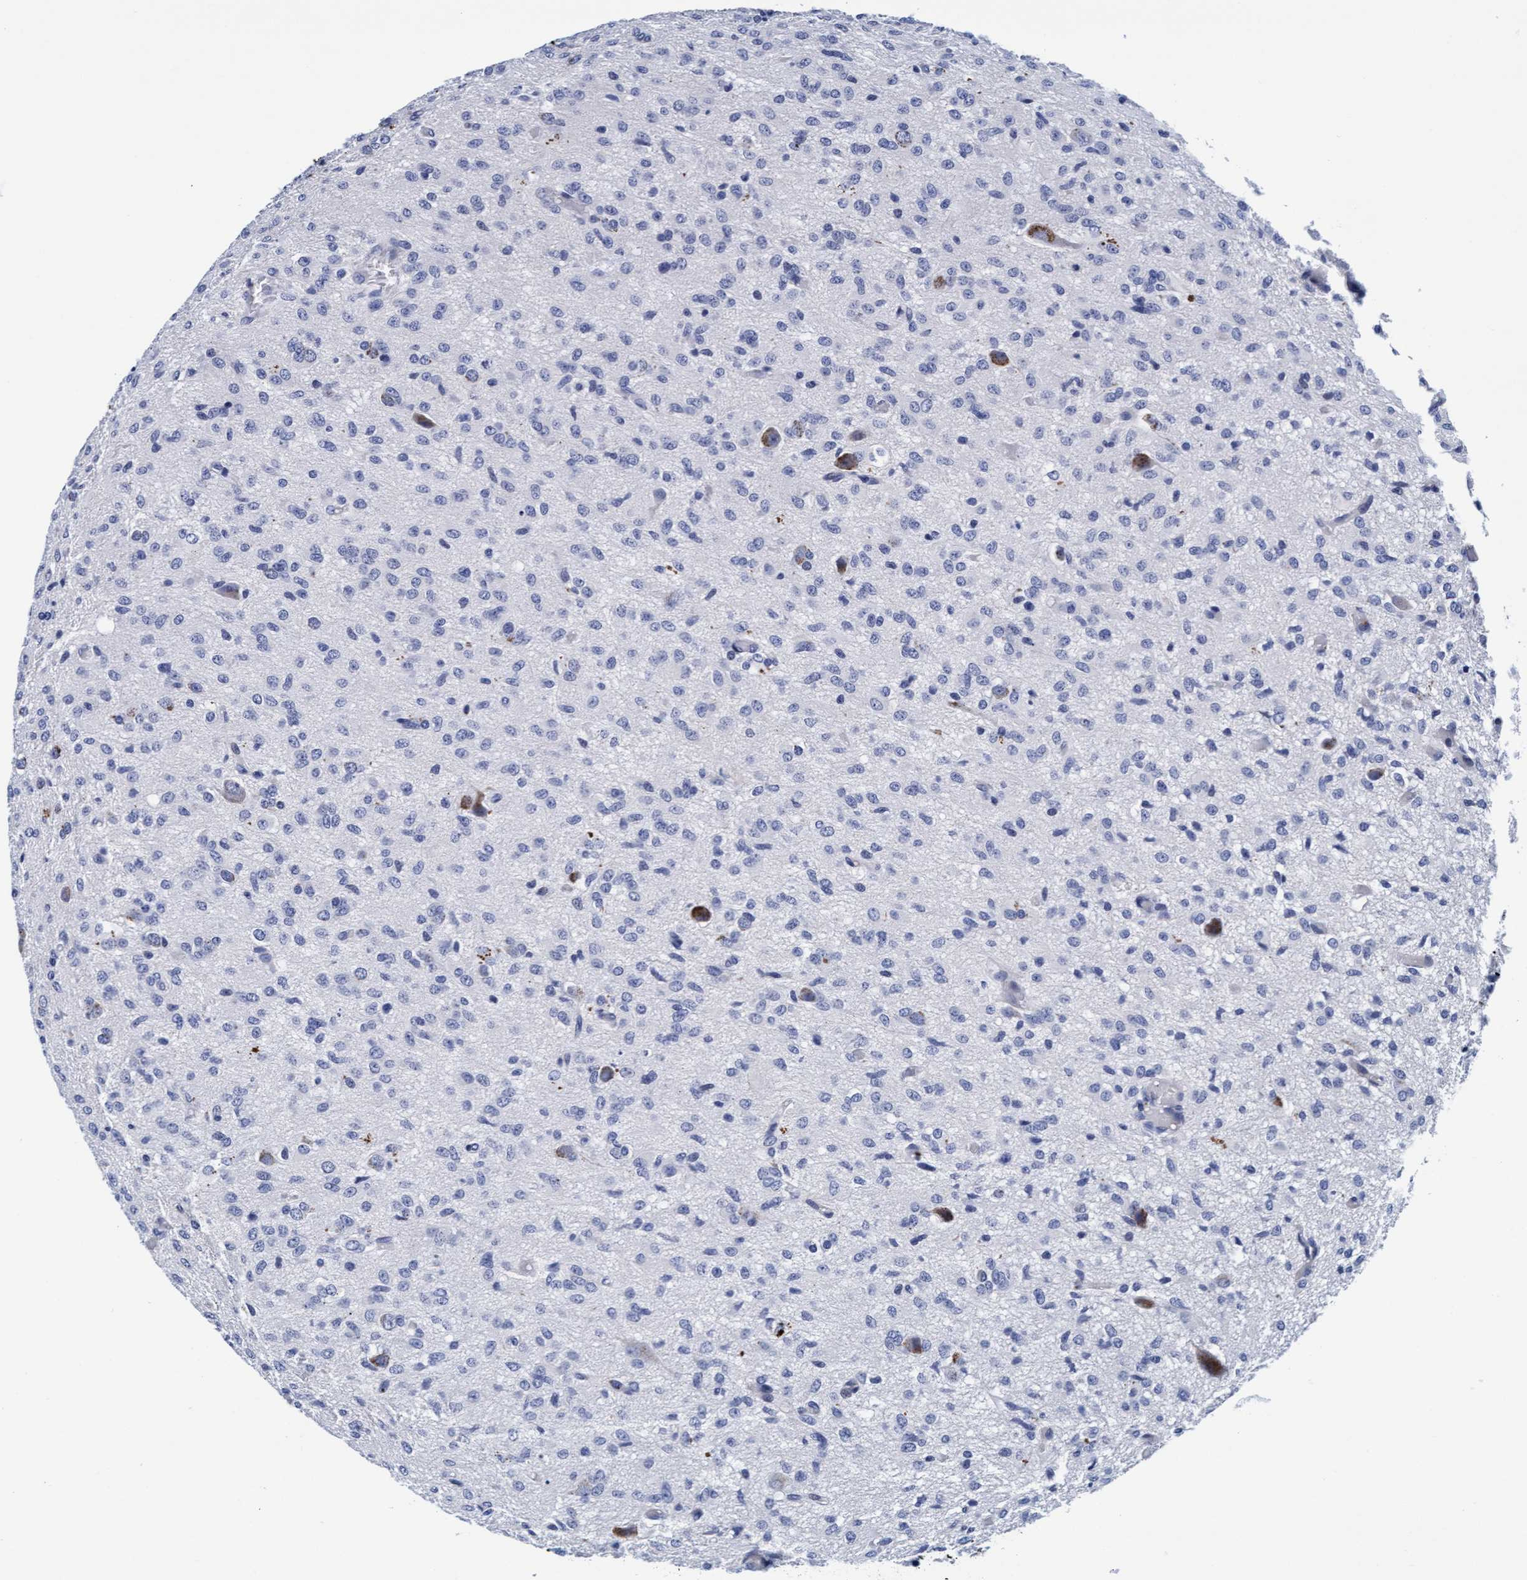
{"staining": {"intensity": "negative", "quantity": "none", "location": "none"}, "tissue": "glioma", "cell_type": "Tumor cells", "image_type": "cancer", "snomed": [{"axis": "morphology", "description": "Glioma, malignant, High grade"}, {"axis": "topography", "description": "Brain"}], "caption": "The histopathology image exhibits no staining of tumor cells in malignant glioma (high-grade). (DAB immunohistochemistry (IHC) with hematoxylin counter stain).", "gene": "ARSG", "patient": {"sex": "female", "age": 59}}